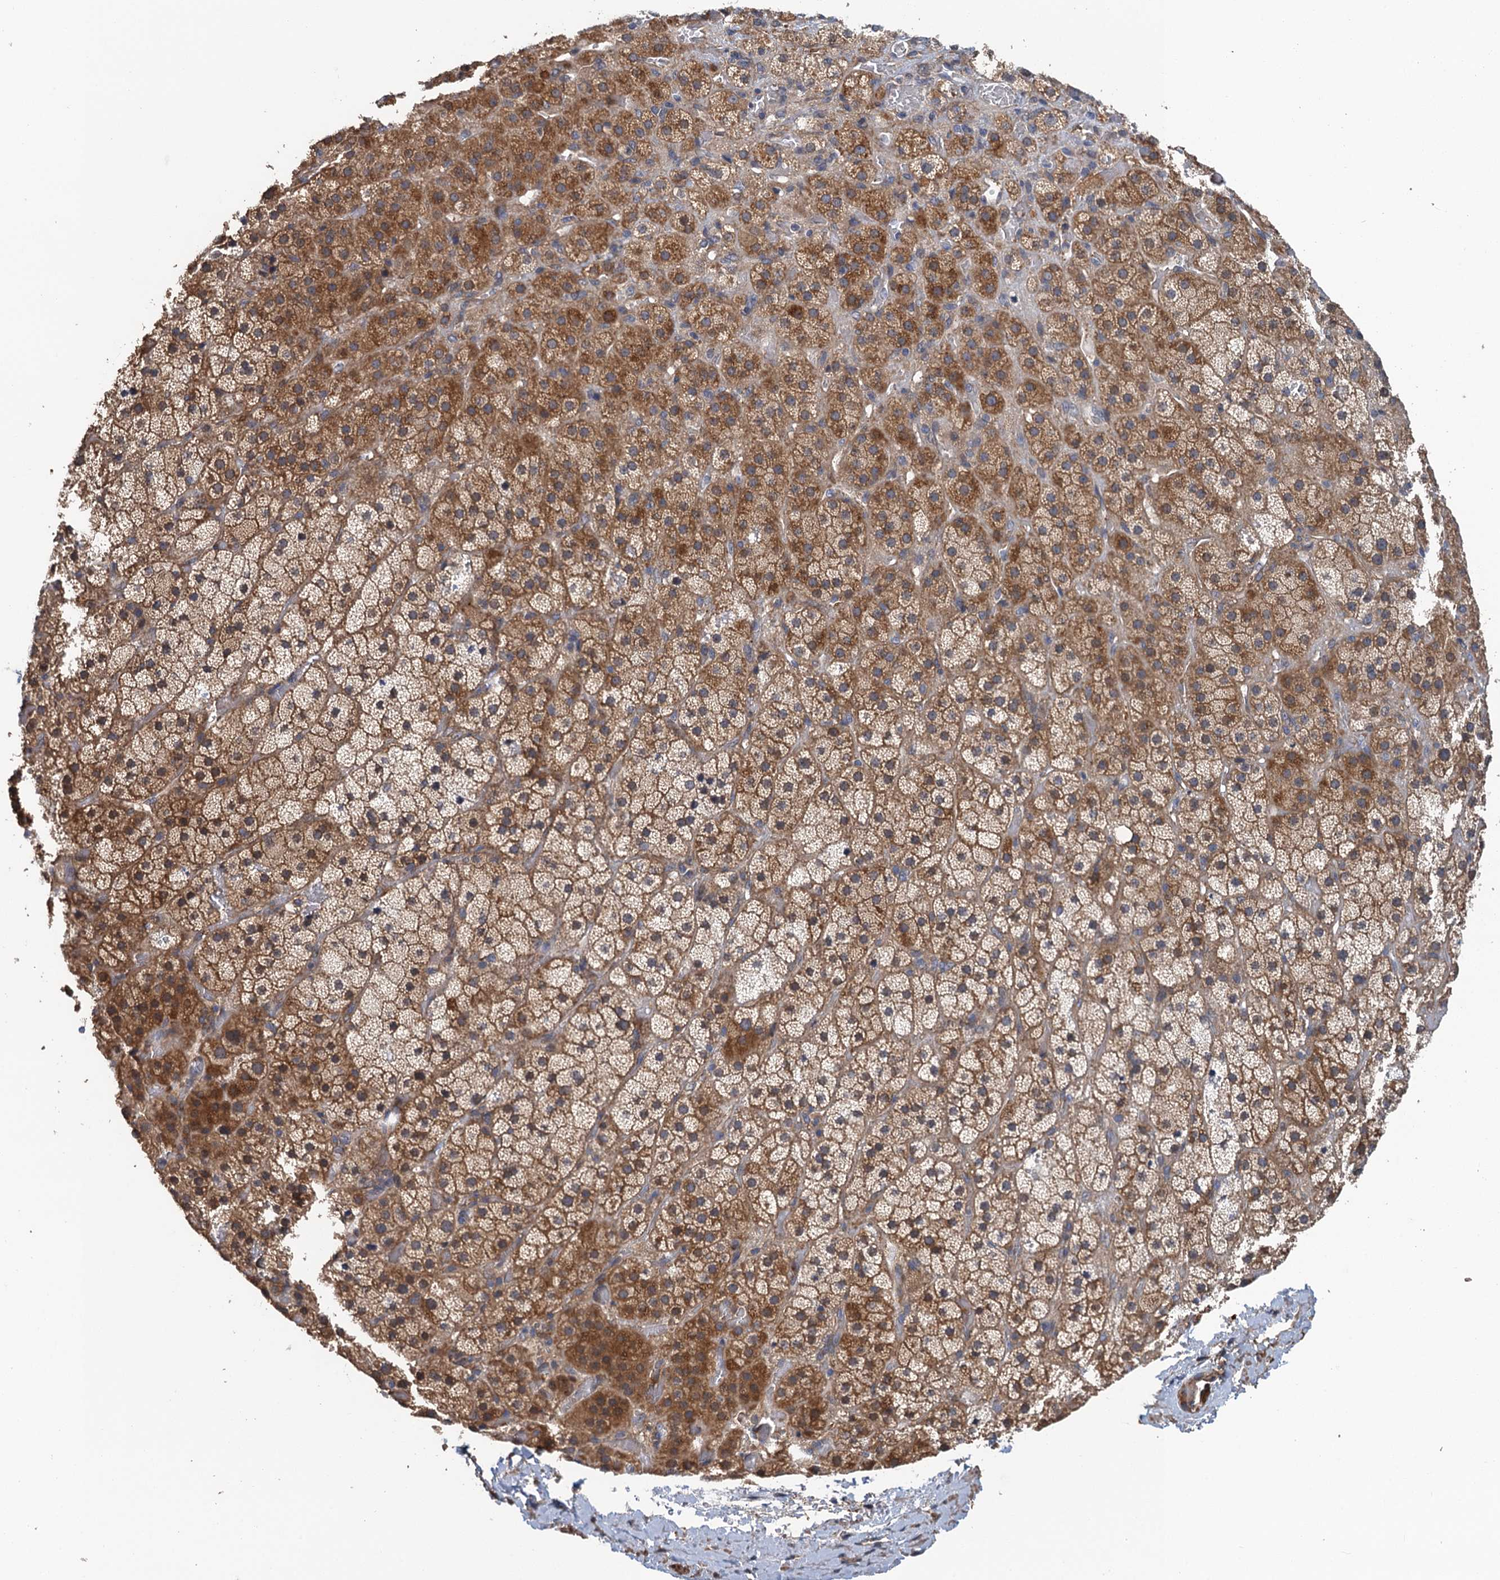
{"staining": {"intensity": "strong", "quantity": ">75%", "location": "cytoplasmic/membranous"}, "tissue": "adrenal gland", "cell_type": "Glandular cells", "image_type": "normal", "snomed": [{"axis": "morphology", "description": "Normal tissue, NOS"}, {"axis": "topography", "description": "Adrenal gland"}], "caption": "Protein expression analysis of normal adrenal gland displays strong cytoplasmic/membranous staining in about >75% of glandular cells.", "gene": "MEAK7", "patient": {"sex": "male", "age": 57}}